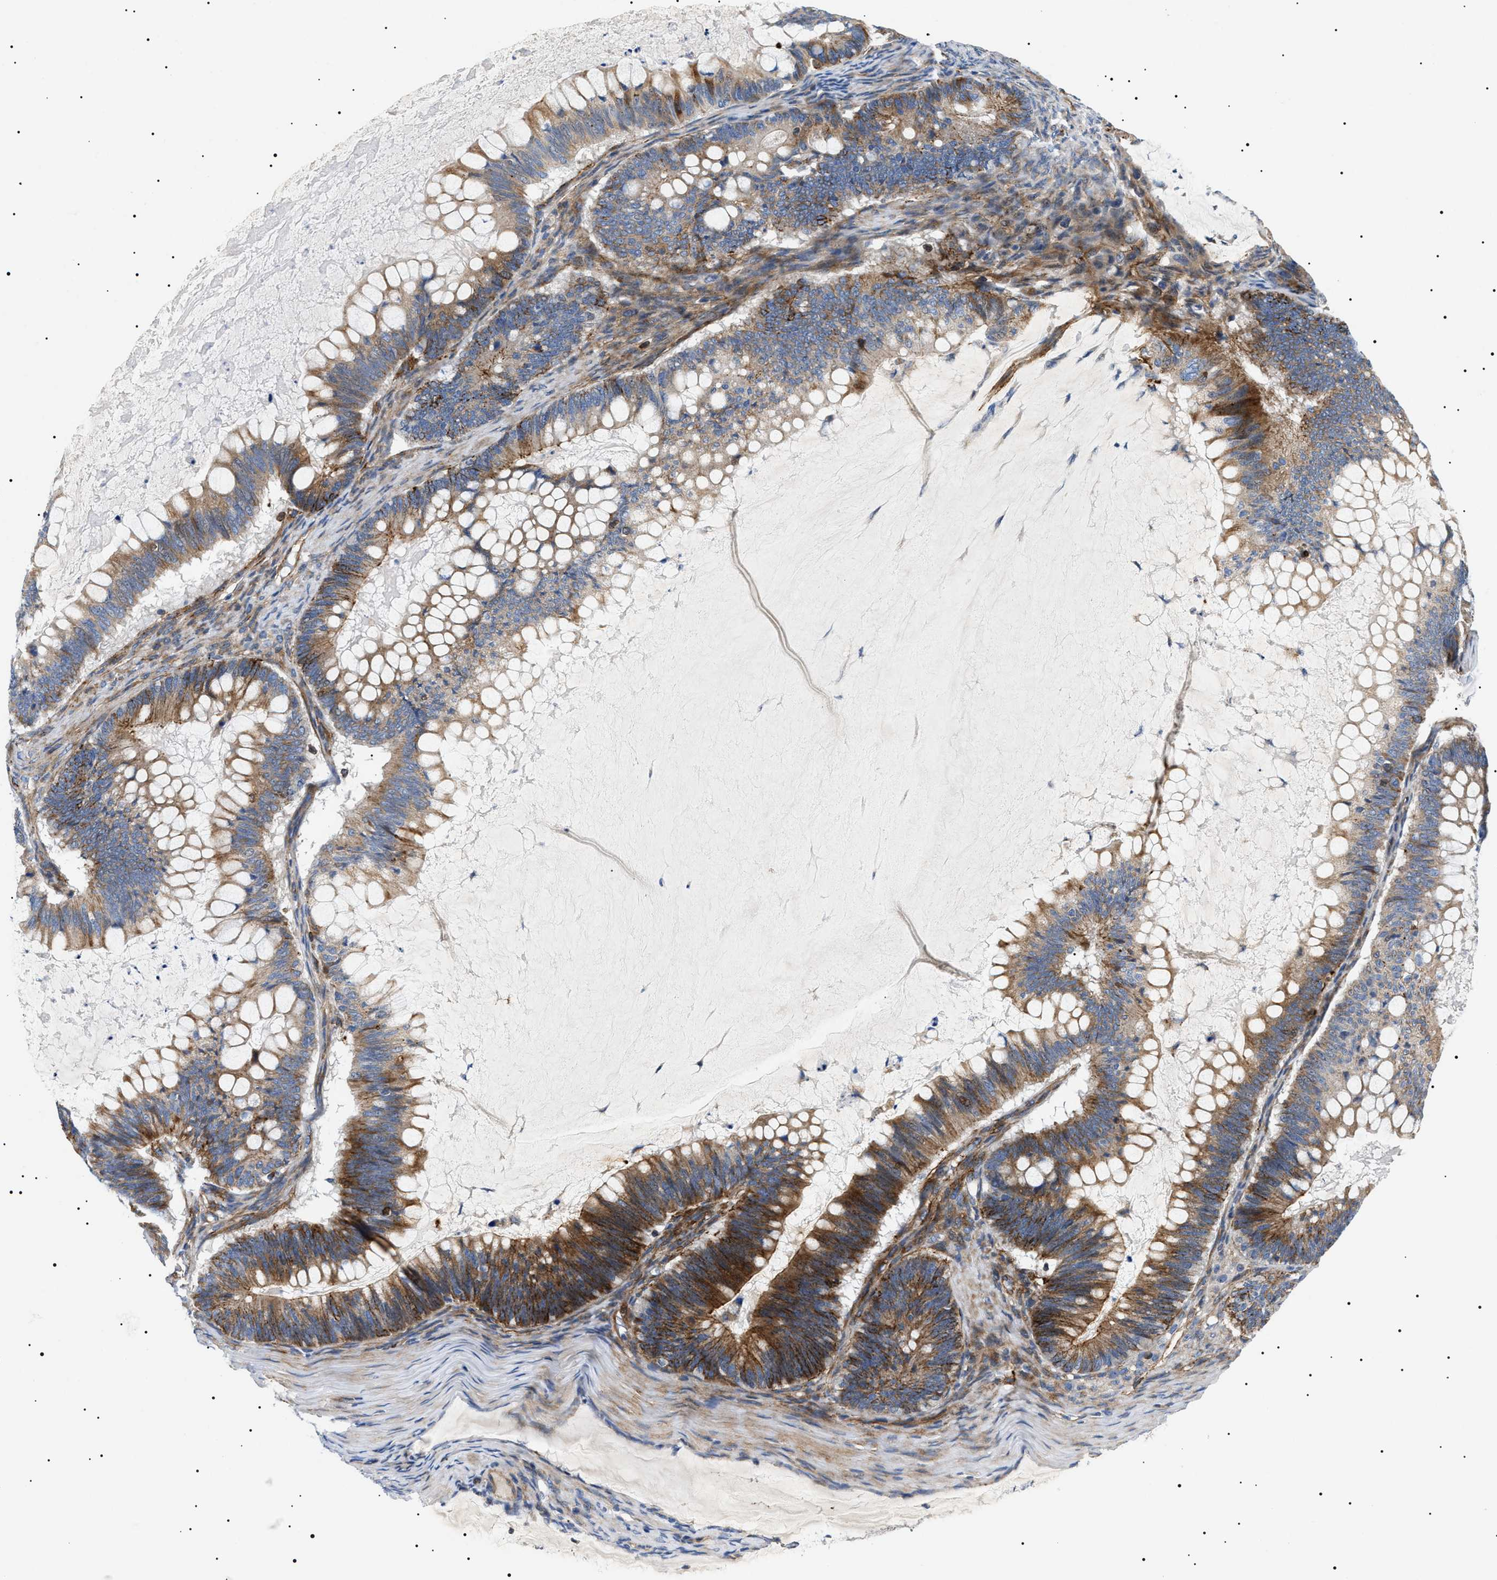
{"staining": {"intensity": "moderate", "quantity": ">75%", "location": "cytoplasmic/membranous"}, "tissue": "ovarian cancer", "cell_type": "Tumor cells", "image_type": "cancer", "snomed": [{"axis": "morphology", "description": "Cystadenocarcinoma, mucinous, NOS"}, {"axis": "topography", "description": "Ovary"}], "caption": "Immunohistochemical staining of human ovarian cancer (mucinous cystadenocarcinoma) exhibits medium levels of moderate cytoplasmic/membranous protein positivity in approximately >75% of tumor cells.", "gene": "TMEM222", "patient": {"sex": "female", "age": 61}}